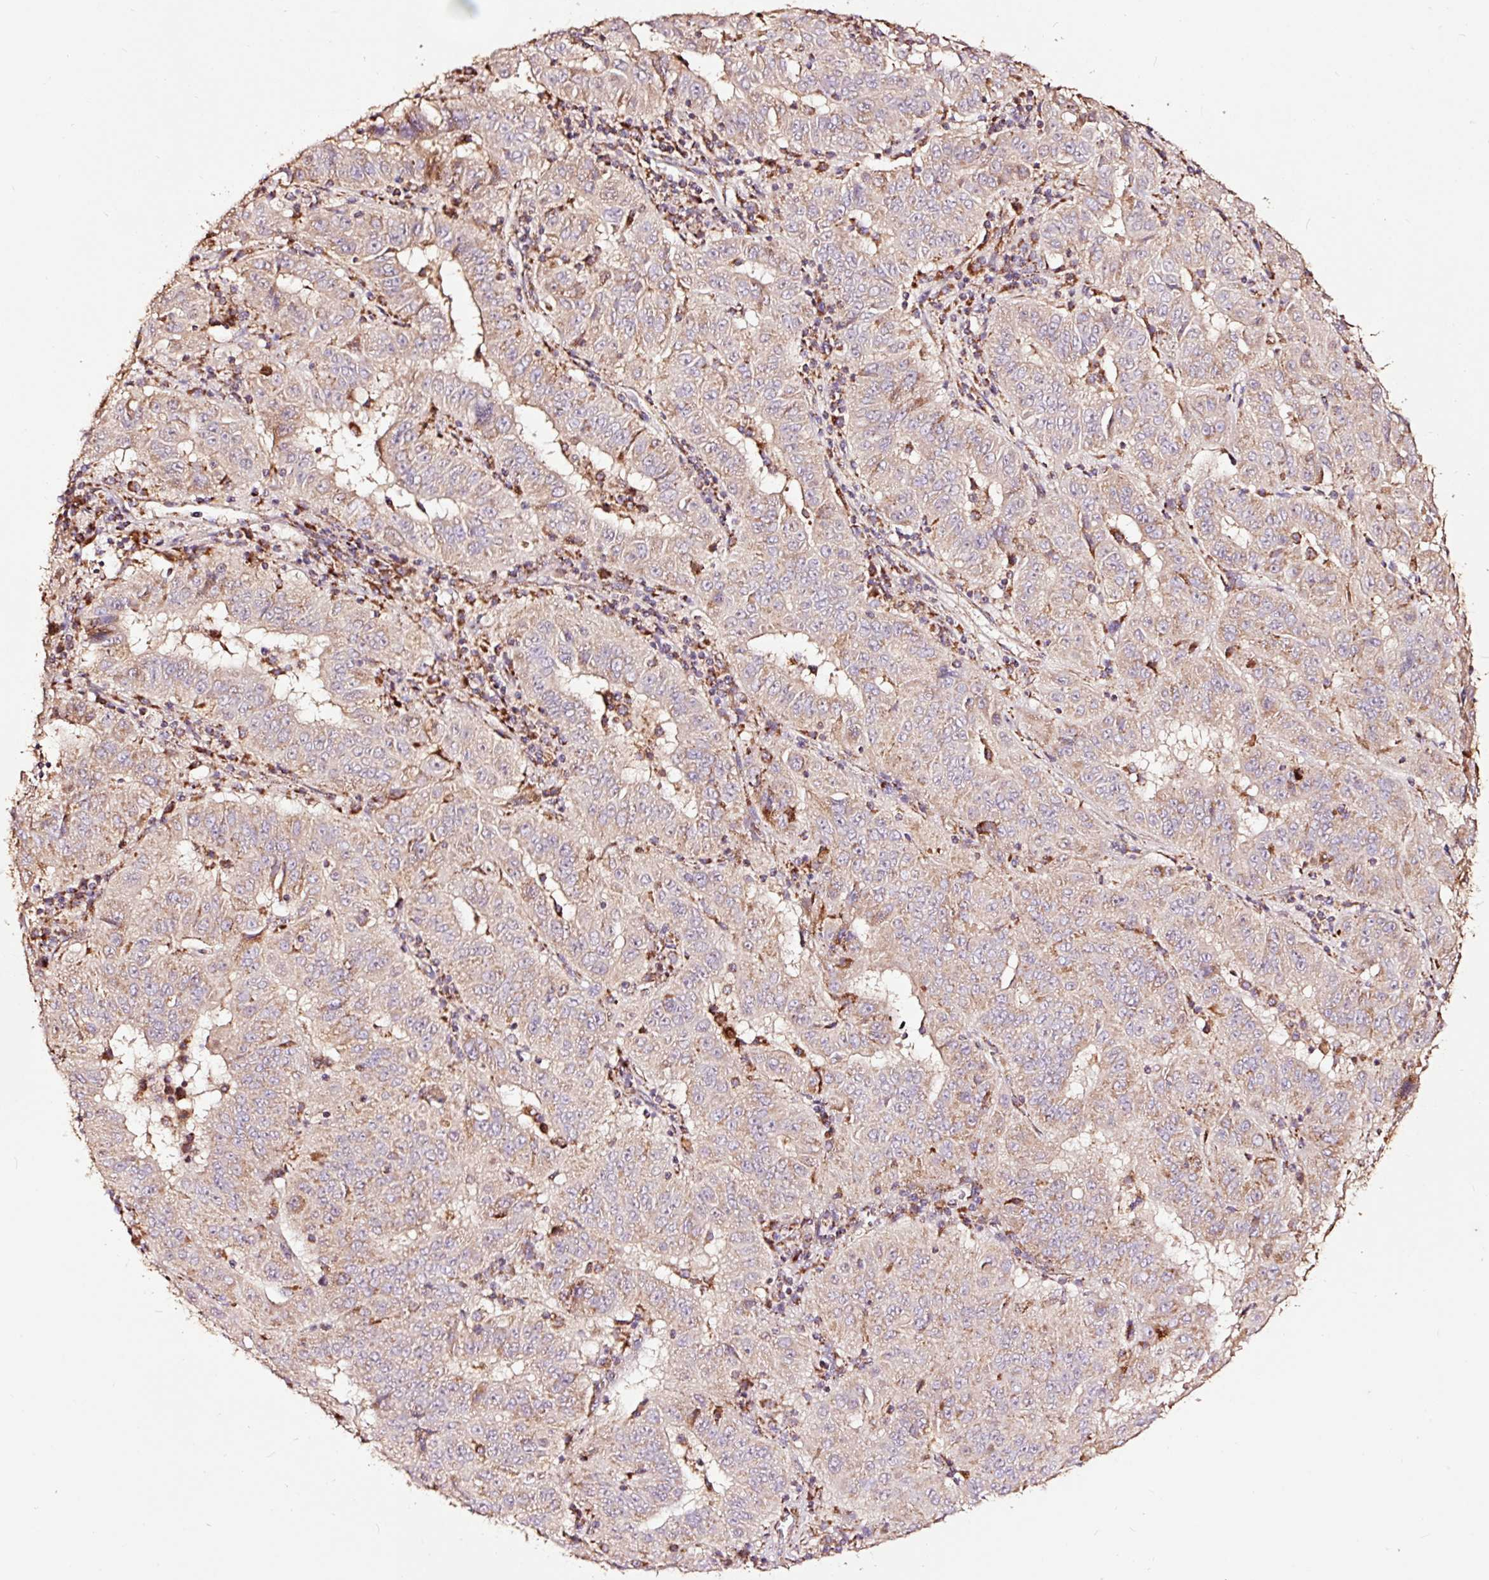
{"staining": {"intensity": "moderate", "quantity": "25%-75%", "location": "cytoplasmic/membranous"}, "tissue": "pancreatic cancer", "cell_type": "Tumor cells", "image_type": "cancer", "snomed": [{"axis": "morphology", "description": "Adenocarcinoma, NOS"}, {"axis": "topography", "description": "Pancreas"}], "caption": "A histopathology image of human adenocarcinoma (pancreatic) stained for a protein exhibits moderate cytoplasmic/membranous brown staining in tumor cells.", "gene": "TPM1", "patient": {"sex": "male", "age": 63}}